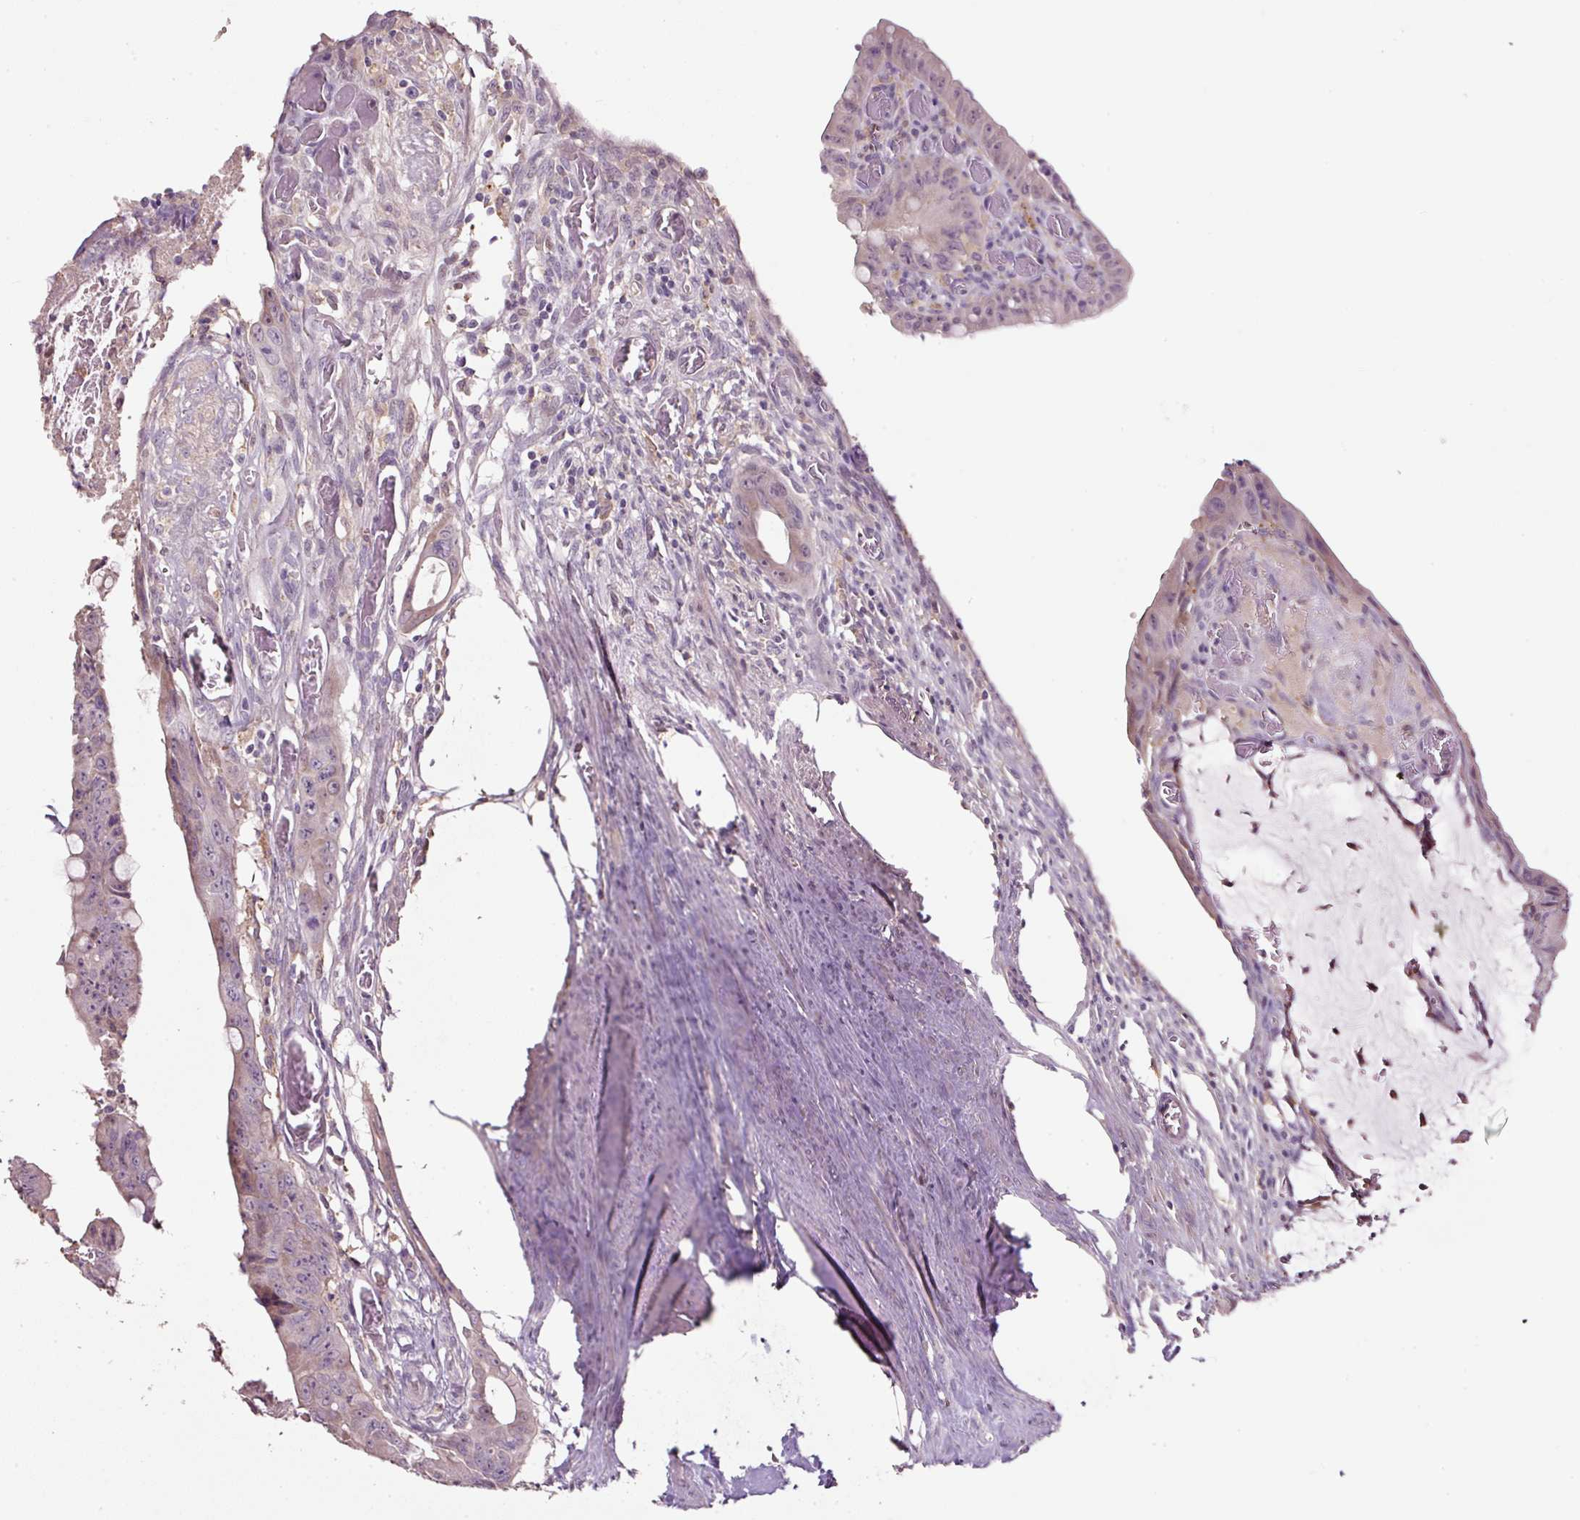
{"staining": {"intensity": "weak", "quantity": "<25%", "location": "cytoplasmic/membranous"}, "tissue": "colorectal cancer", "cell_type": "Tumor cells", "image_type": "cancer", "snomed": [{"axis": "morphology", "description": "Adenocarcinoma, NOS"}, {"axis": "topography", "description": "Rectum"}], "caption": "Immunohistochemical staining of adenocarcinoma (colorectal) displays no significant positivity in tumor cells.", "gene": "LRRC24", "patient": {"sex": "male", "age": 78}}